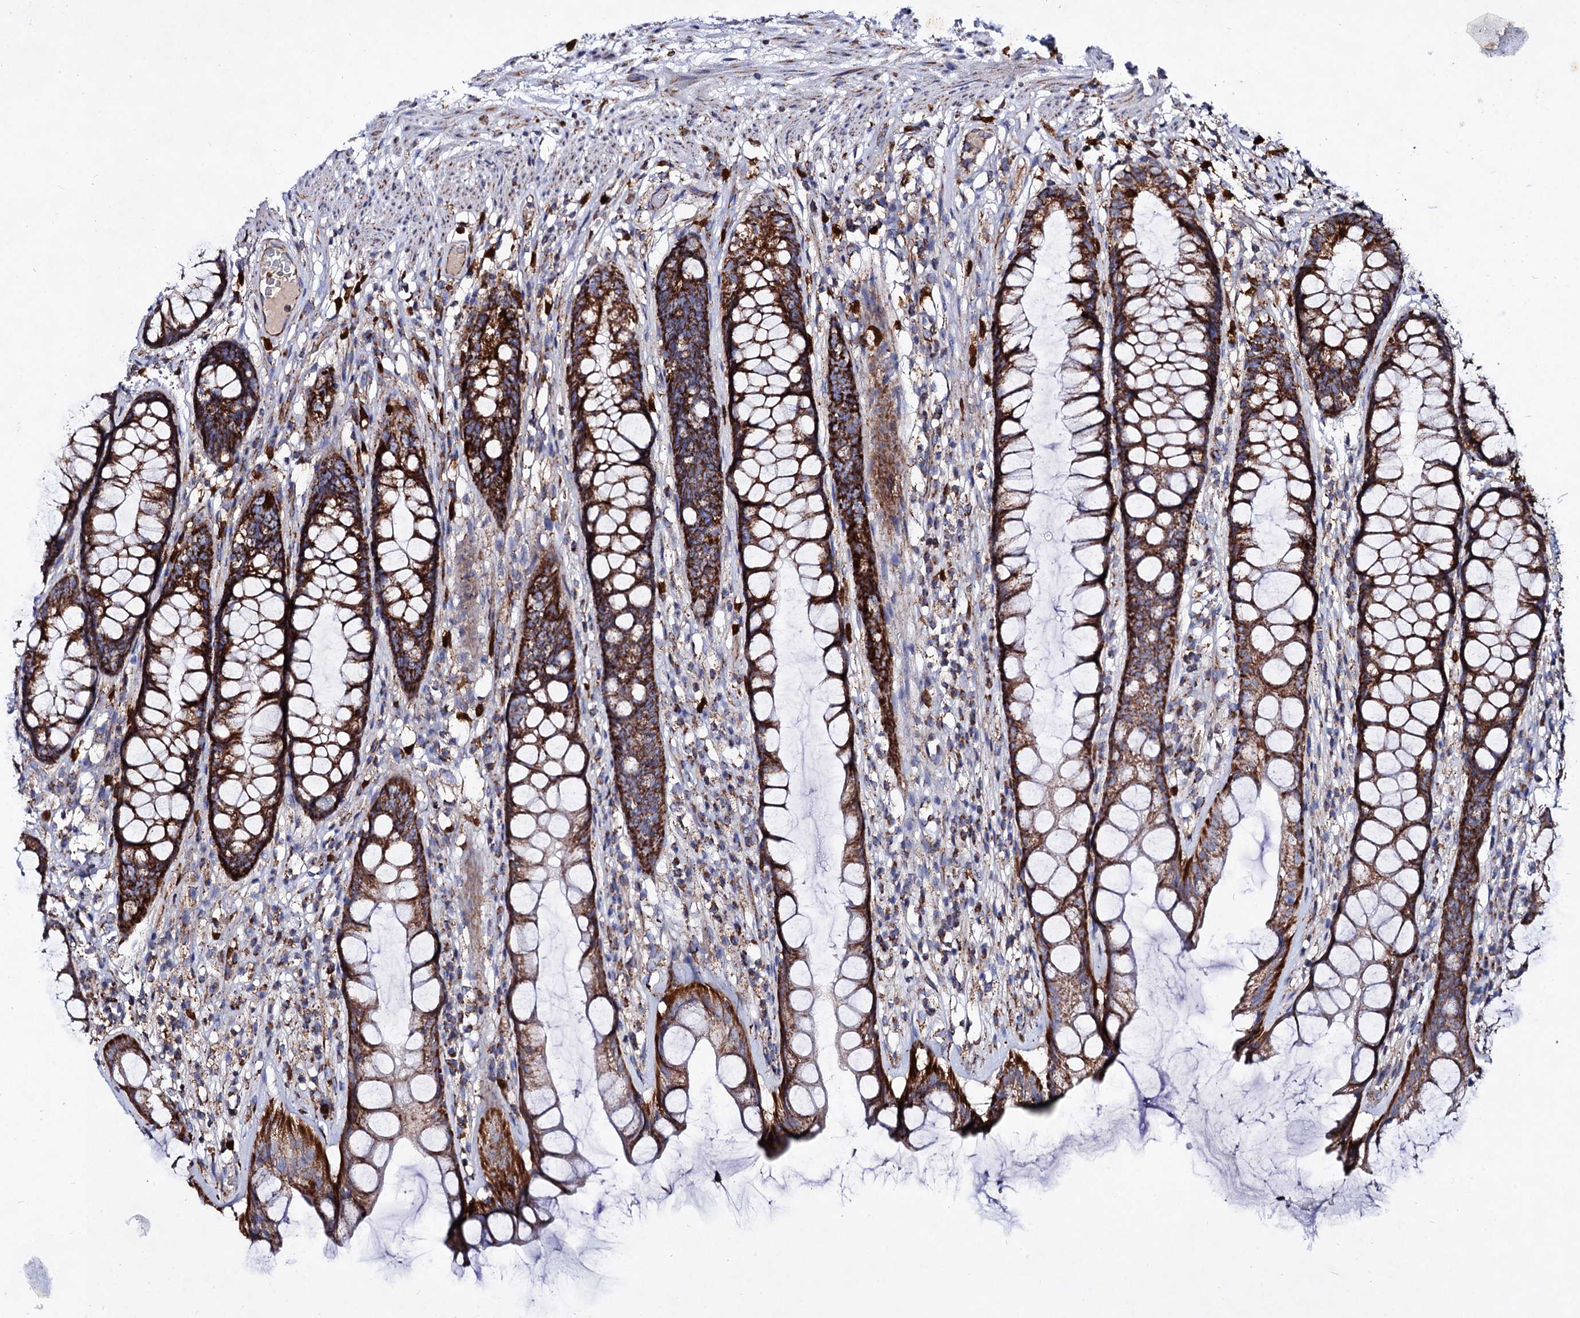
{"staining": {"intensity": "strong", "quantity": ">75%", "location": "cytoplasmic/membranous"}, "tissue": "rectum", "cell_type": "Glandular cells", "image_type": "normal", "snomed": [{"axis": "morphology", "description": "Normal tissue, NOS"}, {"axis": "topography", "description": "Rectum"}], "caption": "Glandular cells reveal strong cytoplasmic/membranous positivity in about >75% of cells in benign rectum.", "gene": "ACAD9", "patient": {"sex": "male", "age": 74}}